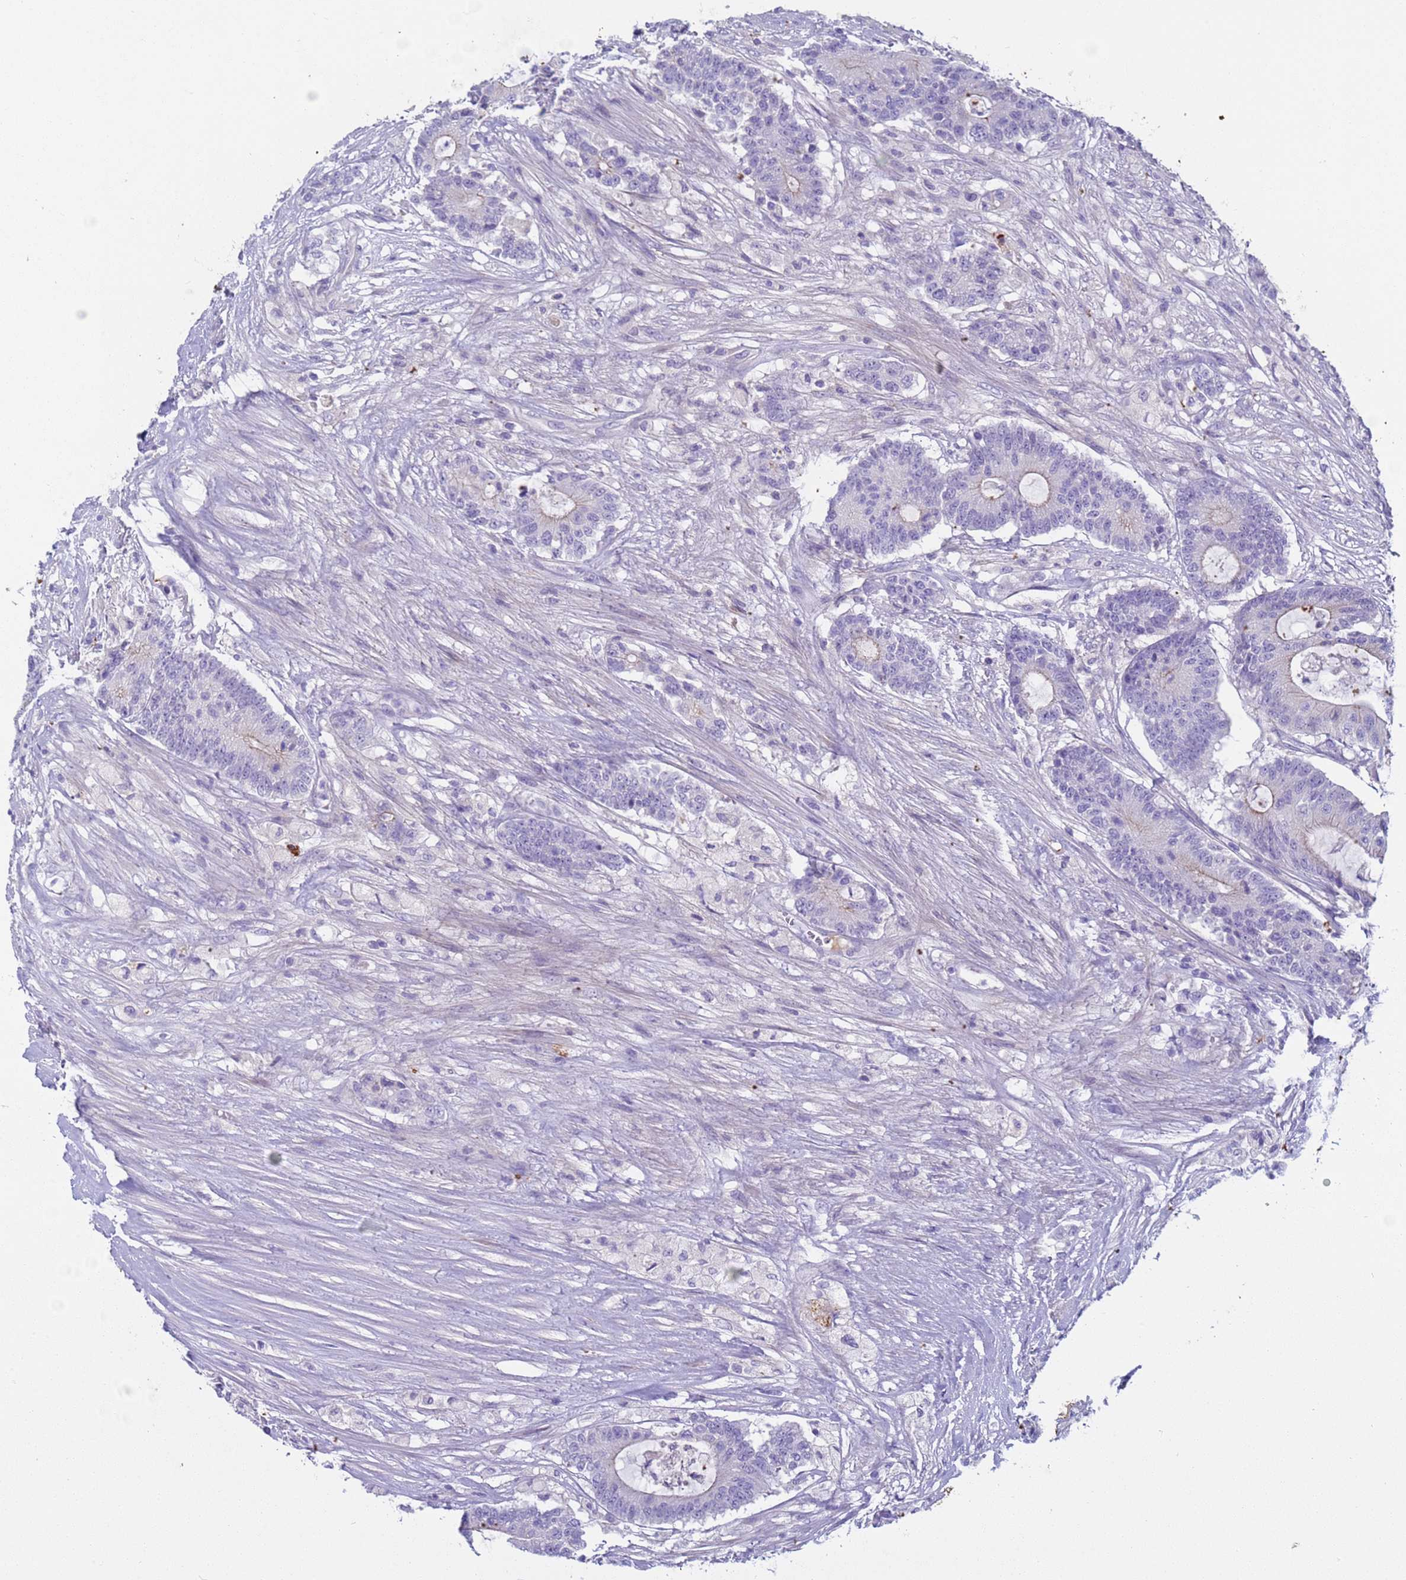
{"staining": {"intensity": "negative", "quantity": "none", "location": "none"}, "tissue": "colorectal cancer", "cell_type": "Tumor cells", "image_type": "cancer", "snomed": [{"axis": "morphology", "description": "Adenocarcinoma, NOS"}, {"axis": "topography", "description": "Colon"}], "caption": "Micrograph shows no protein positivity in tumor cells of colorectal cancer tissue.", "gene": "C4orf46", "patient": {"sex": "female", "age": 84}}